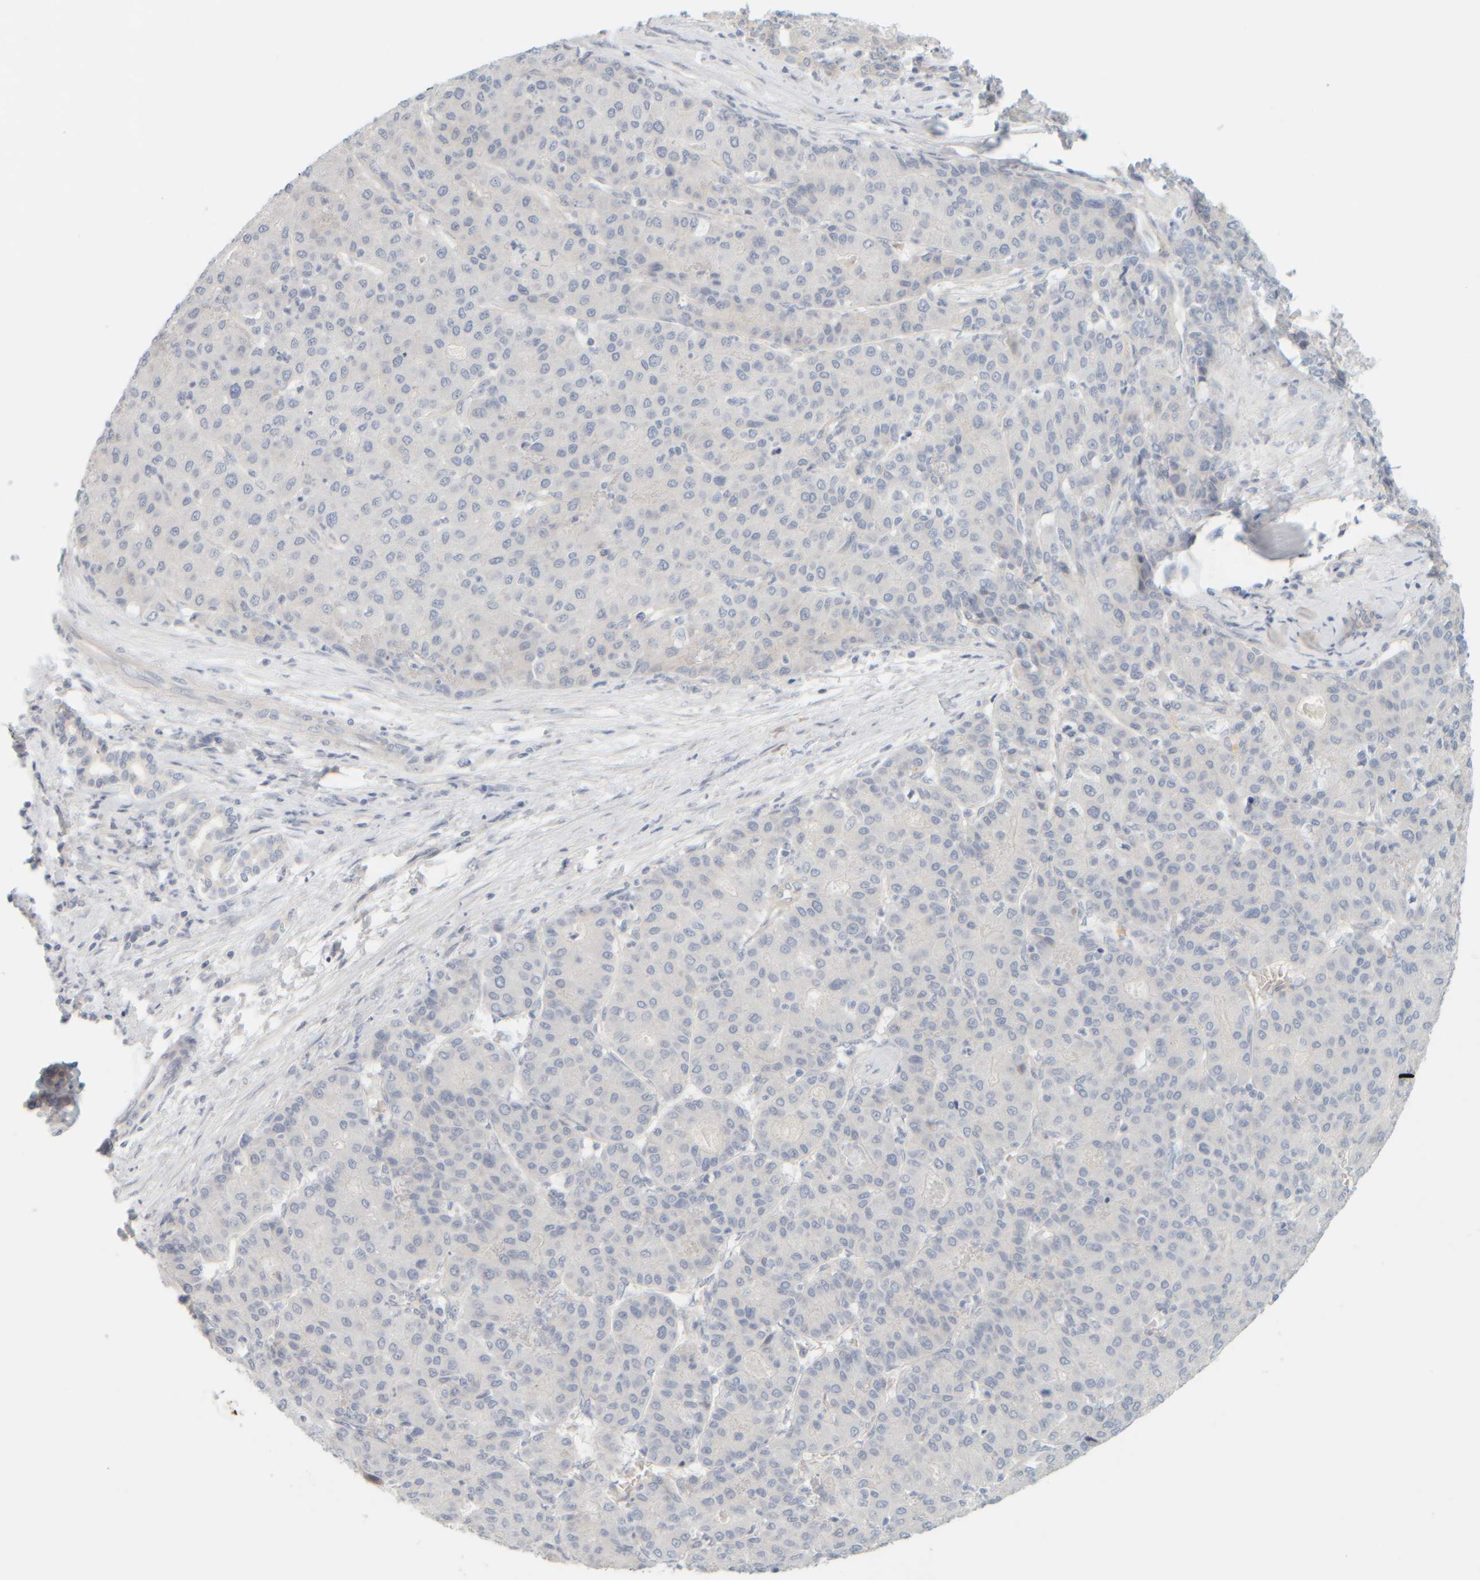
{"staining": {"intensity": "negative", "quantity": "none", "location": "none"}, "tissue": "liver cancer", "cell_type": "Tumor cells", "image_type": "cancer", "snomed": [{"axis": "morphology", "description": "Carcinoma, Hepatocellular, NOS"}, {"axis": "topography", "description": "Liver"}], "caption": "Protein analysis of hepatocellular carcinoma (liver) displays no significant positivity in tumor cells. (DAB (3,3'-diaminobenzidine) immunohistochemistry (IHC), high magnification).", "gene": "PTGES3L-AARSD1", "patient": {"sex": "male", "age": 65}}